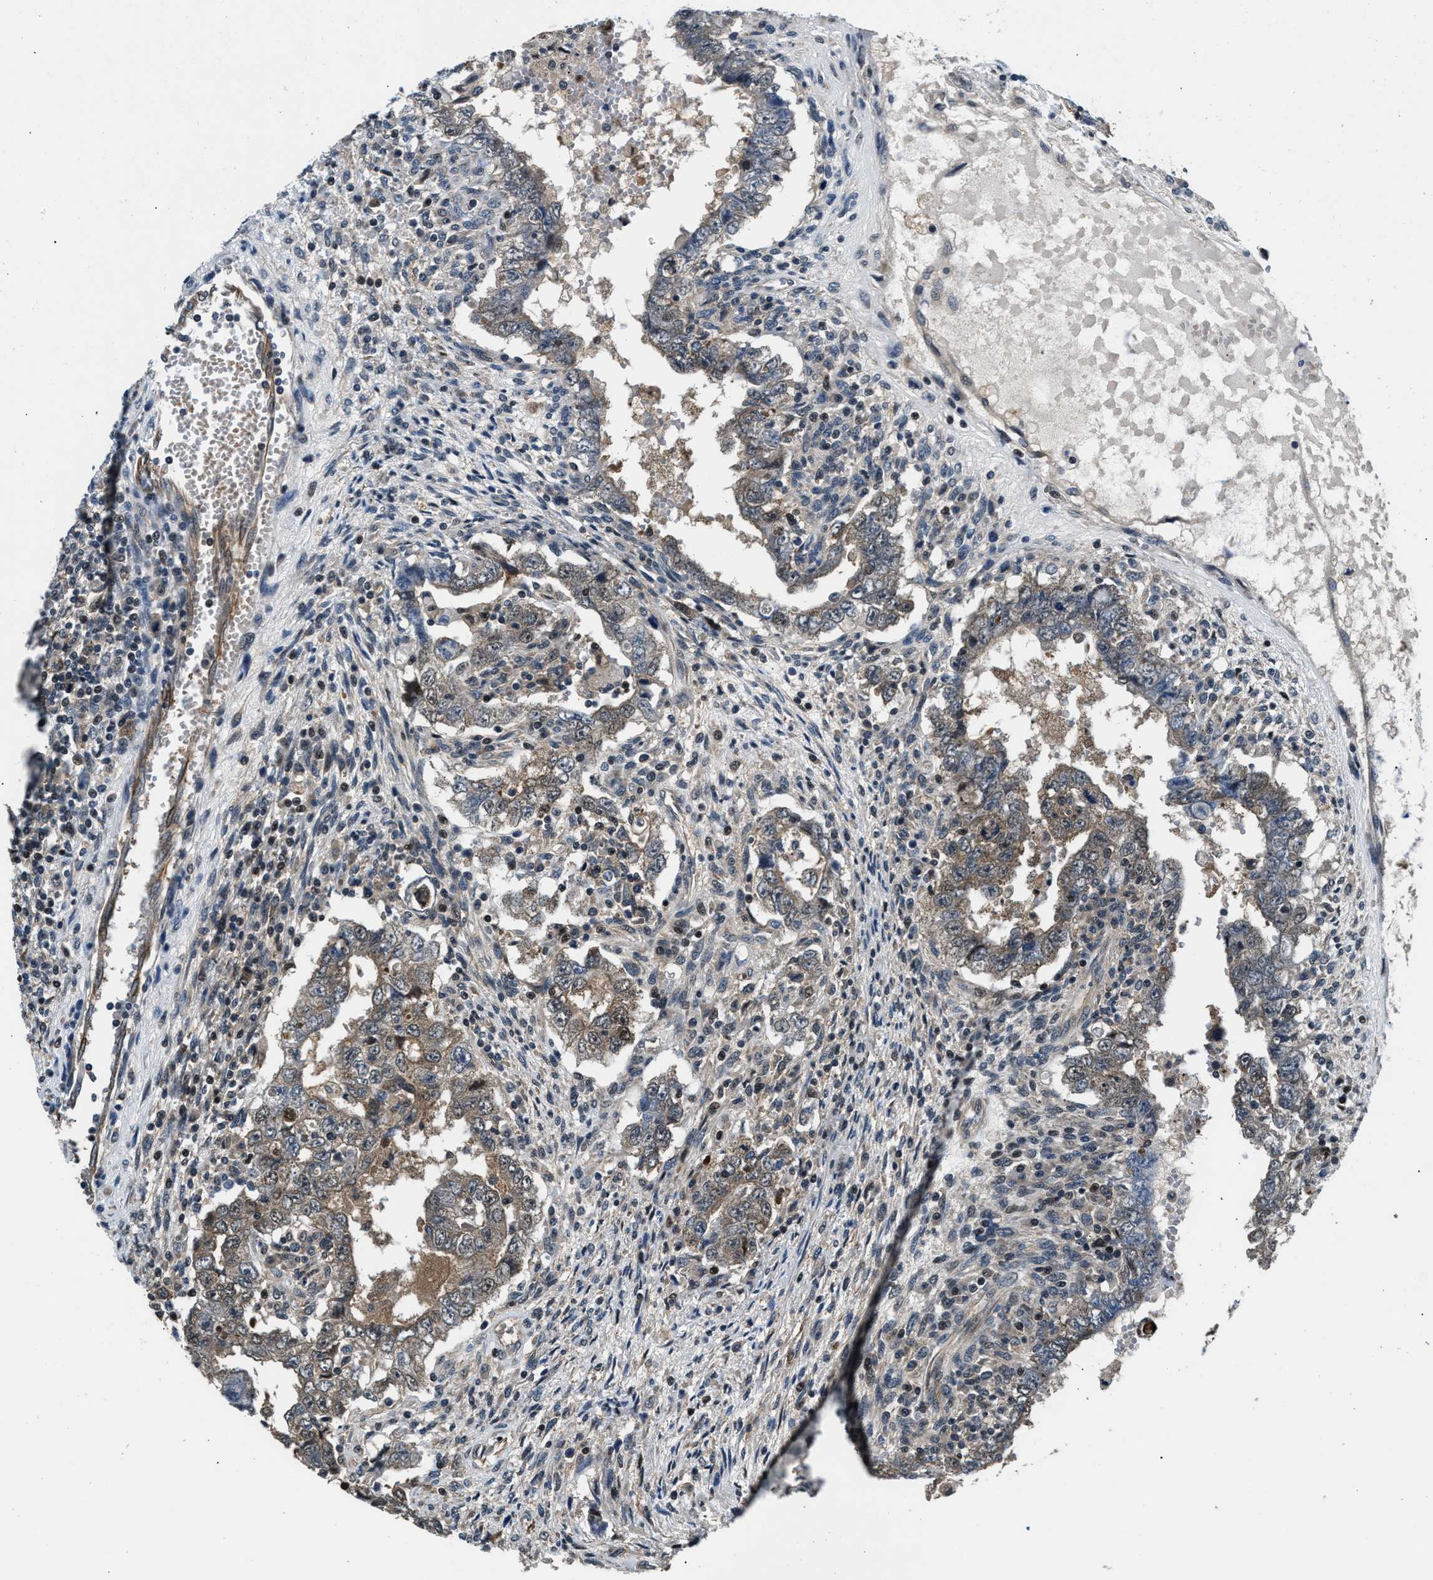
{"staining": {"intensity": "weak", "quantity": "25%-75%", "location": "cytoplasmic/membranous"}, "tissue": "testis cancer", "cell_type": "Tumor cells", "image_type": "cancer", "snomed": [{"axis": "morphology", "description": "Carcinoma, Embryonal, NOS"}, {"axis": "topography", "description": "Testis"}], "caption": "An image of embryonal carcinoma (testis) stained for a protein shows weak cytoplasmic/membranous brown staining in tumor cells. (DAB (3,3'-diaminobenzidine) IHC, brown staining for protein, blue staining for nuclei).", "gene": "RBM33", "patient": {"sex": "male", "age": 26}}